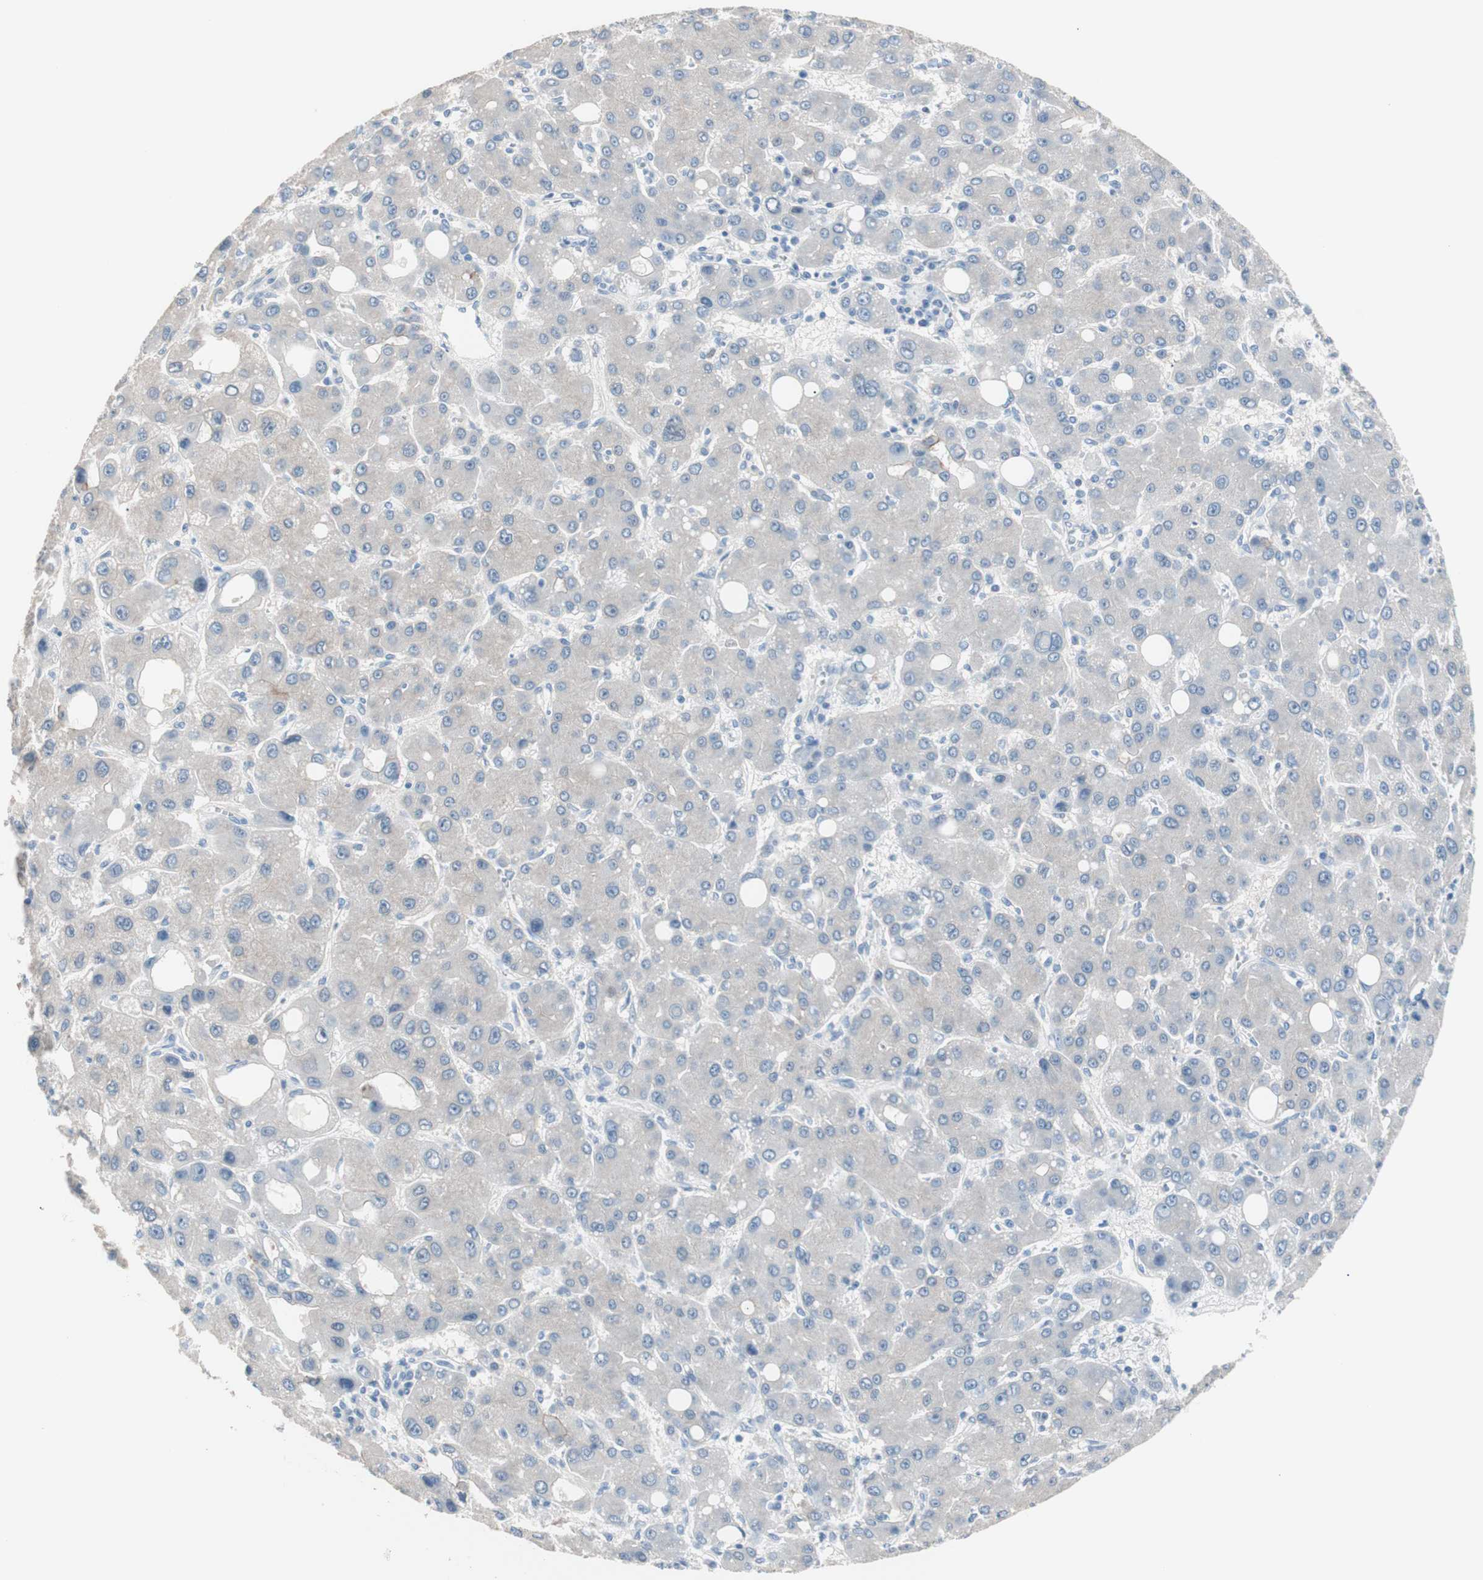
{"staining": {"intensity": "negative", "quantity": "none", "location": "none"}, "tissue": "liver cancer", "cell_type": "Tumor cells", "image_type": "cancer", "snomed": [{"axis": "morphology", "description": "Carcinoma, Hepatocellular, NOS"}, {"axis": "topography", "description": "Liver"}], "caption": "A photomicrograph of human liver cancer (hepatocellular carcinoma) is negative for staining in tumor cells. (Stains: DAB immunohistochemistry (IHC) with hematoxylin counter stain, Microscopy: brightfield microscopy at high magnification).", "gene": "VIL1", "patient": {"sex": "male", "age": 55}}